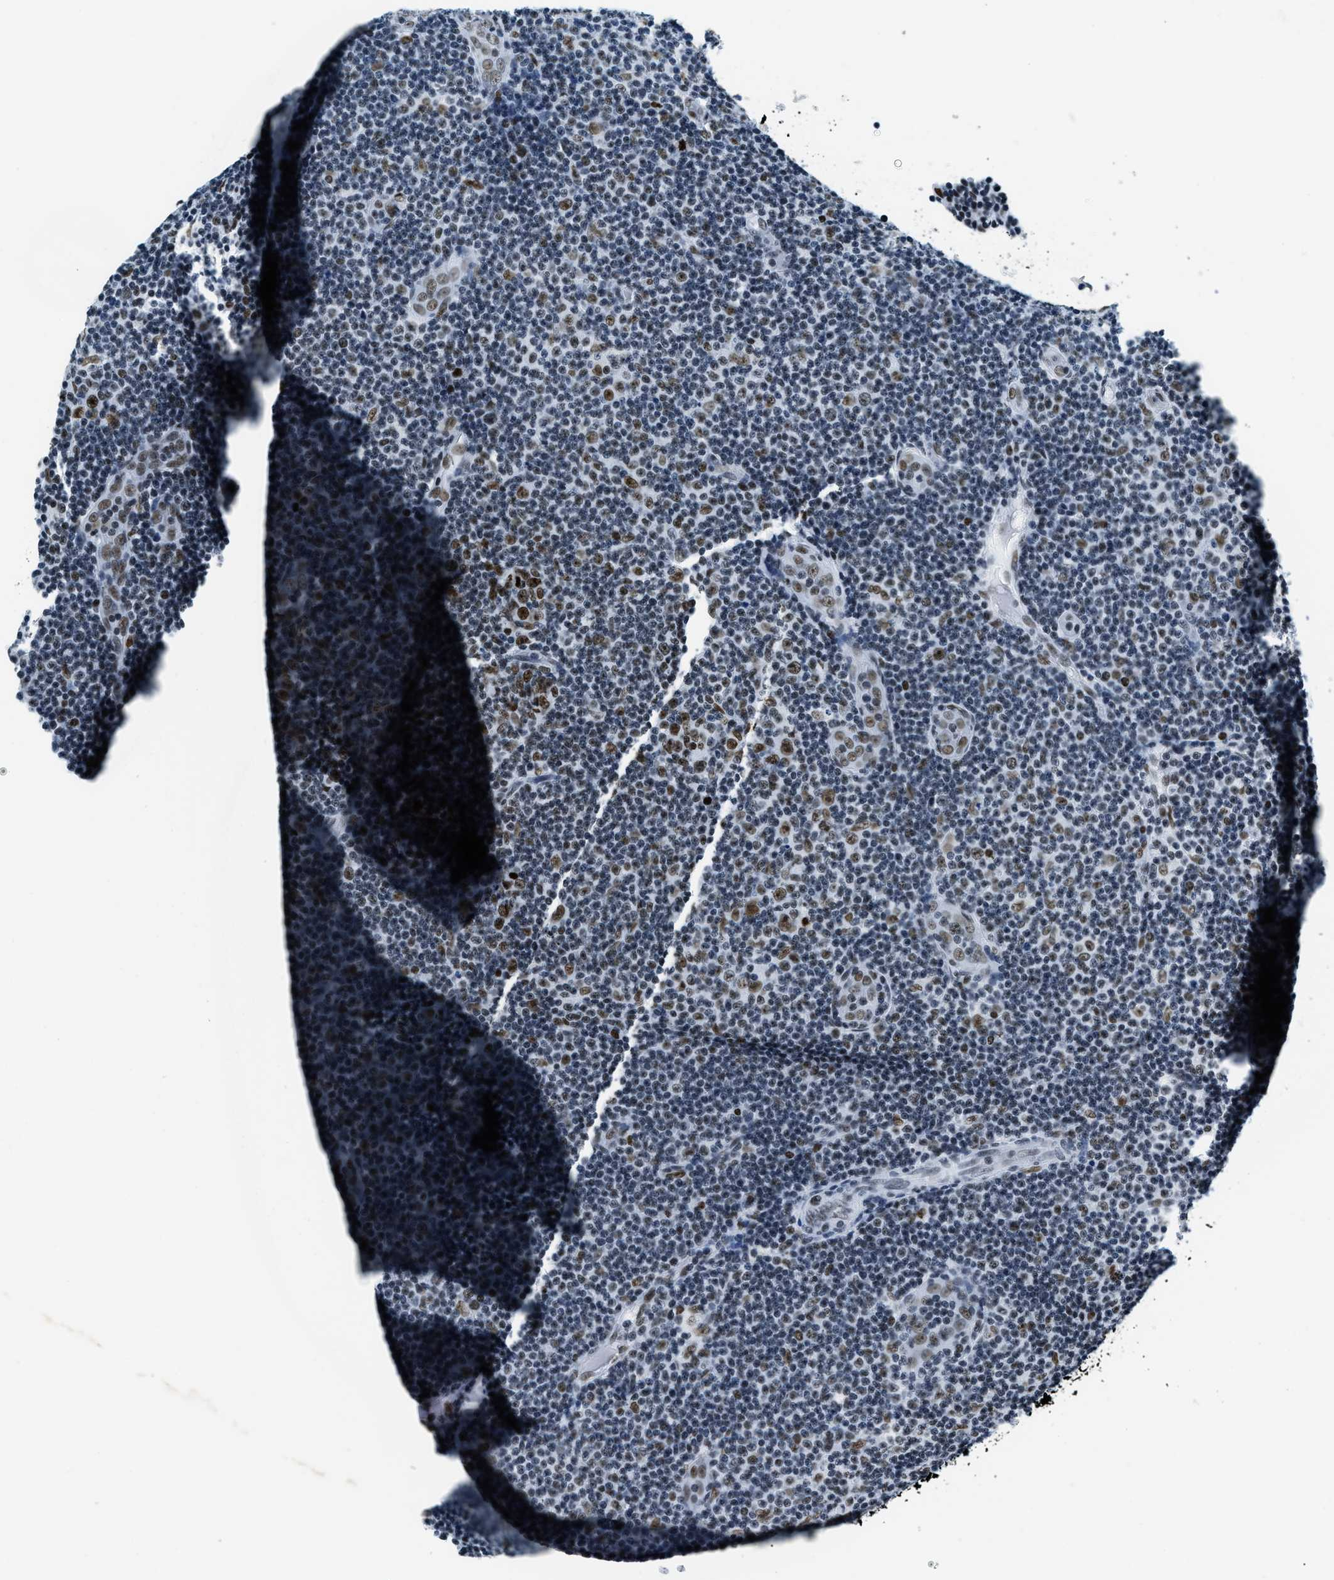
{"staining": {"intensity": "moderate", "quantity": "<25%", "location": "nuclear"}, "tissue": "lymphoma", "cell_type": "Tumor cells", "image_type": "cancer", "snomed": [{"axis": "morphology", "description": "Malignant lymphoma, non-Hodgkin's type, Low grade"}, {"axis": "topography", "description": "Lymph node"}], "caption": "A histopathology image of low-grade malignant lymphoma, non-Hodgkin's type stained for a protein displays moderate nuclear brown staining in tumor cells.", "gene": "TOP1", "patient": {"sex": "male", "age": 83}}